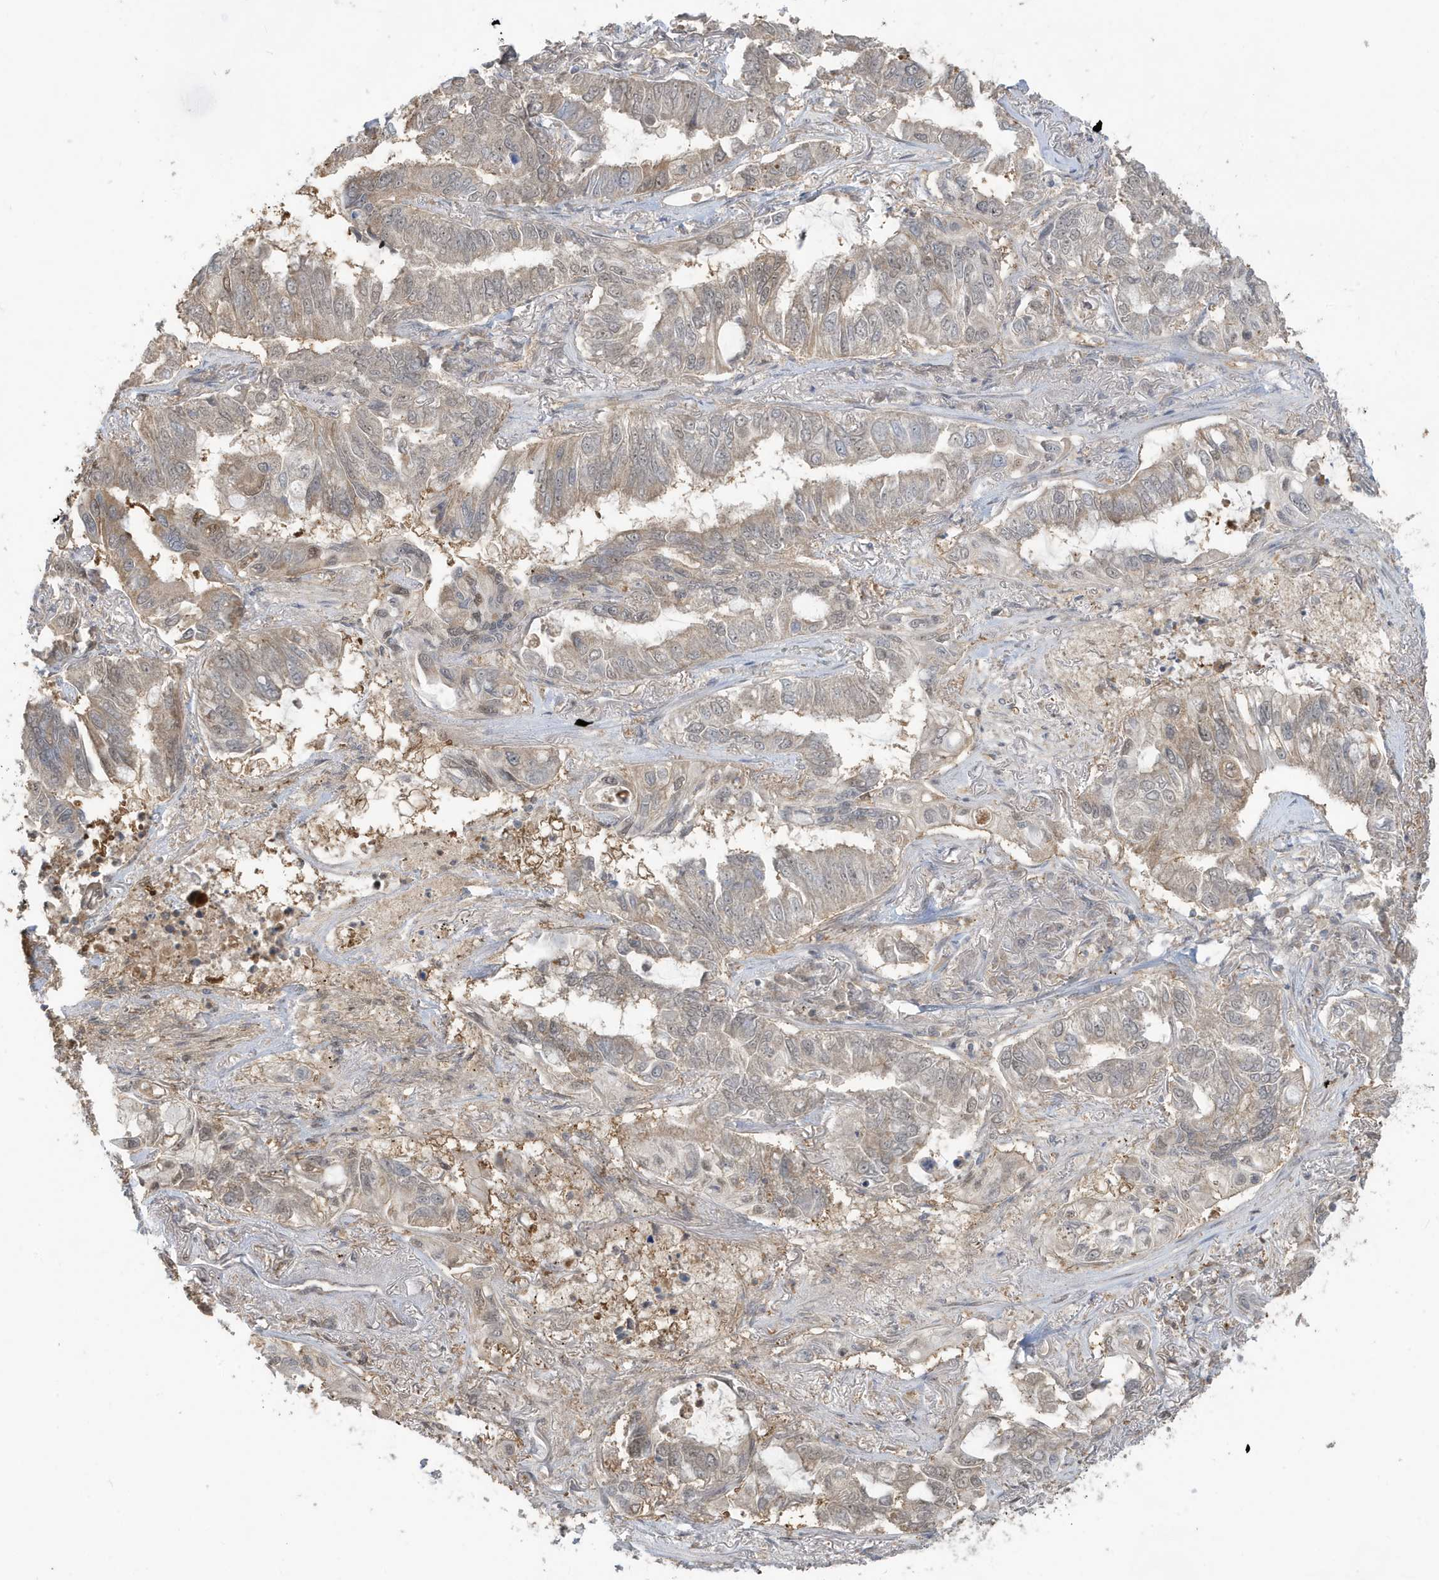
{"staining": {"intensity": "weak", "quantity": "25%-75%", "location": "cytoplasmic/membranous"}, "tissue": "lung cancer", "cell_type": "Tumor cells", "image_type": "cancer", "snomed": [{"axis": "morphology", "description": "Adenocarcinoma, NOS"}, {"axis": "topography", "description": "Lung"}], "caption": "Lung cancer was stained to show a protein in brown. There is low levels of weak cytoplasmic/membranous staining in about 25%-75% of tumor cells. The staining was performed using DAB, with brown indicating positive protein expression. Nuclei are stained blue with hematoxylin.", "gene": "PRRT3", "patient": {"sex": "male", "age": 64}}